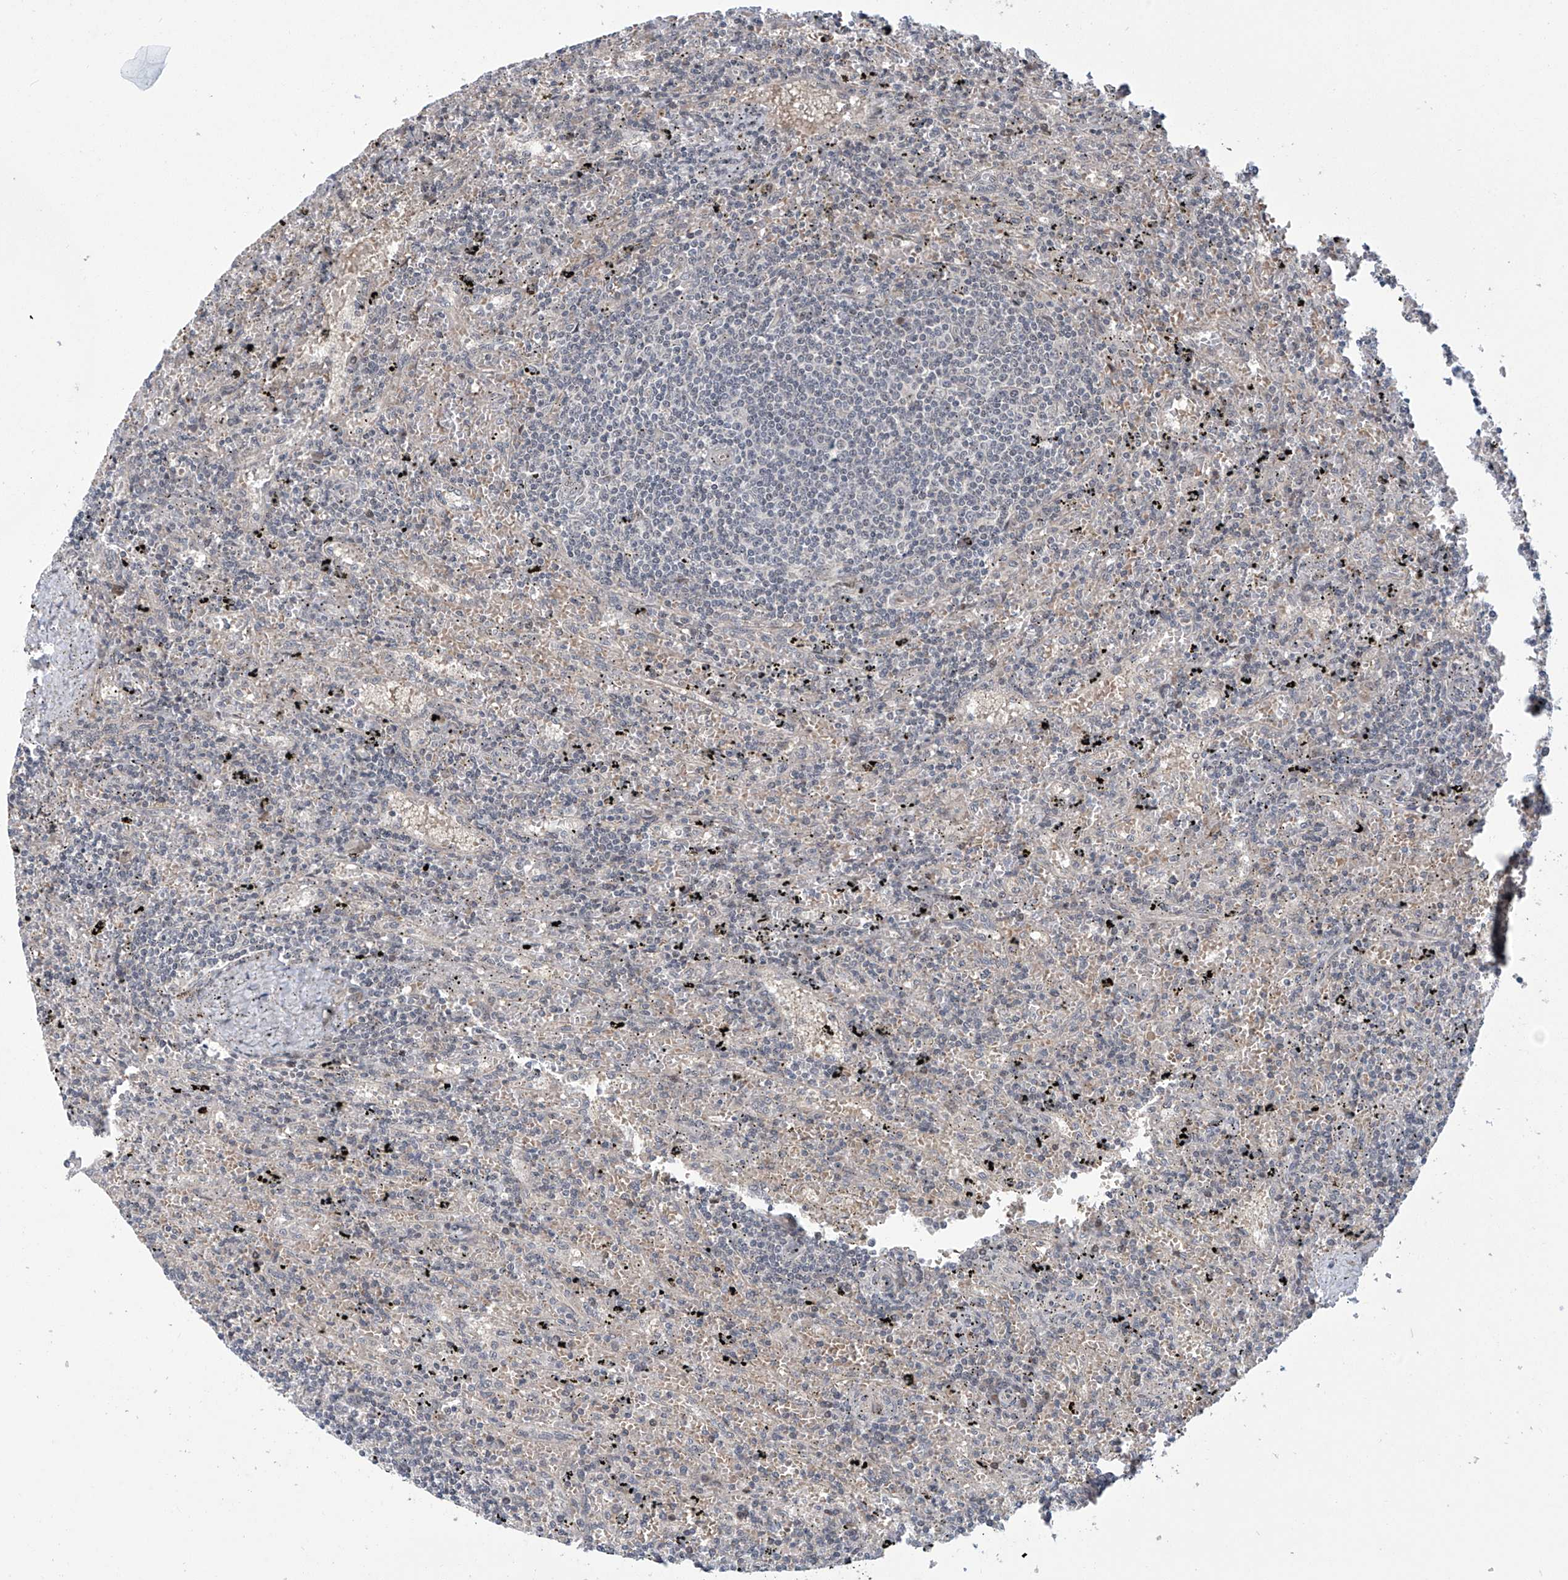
{"staining": {"intensity": "negative", "quantity": "none", "location": "none"}, "tissue": "lymphoma", "cell_type": "Tumor cells", "image_type": "cancer", "snomed": [{"axis": "morphology", "description": "Malignant lymphoma, non-Hodgkin's type, Low grade"}, {"axis": "topography", "description": "Spleen"}], "caption": "Lymphoma stained for a protein using immunohistochemistry reveals no positivity tumor cells.", "gene": "ABHD13", "patient": {"sex": "male", "age": 76}}